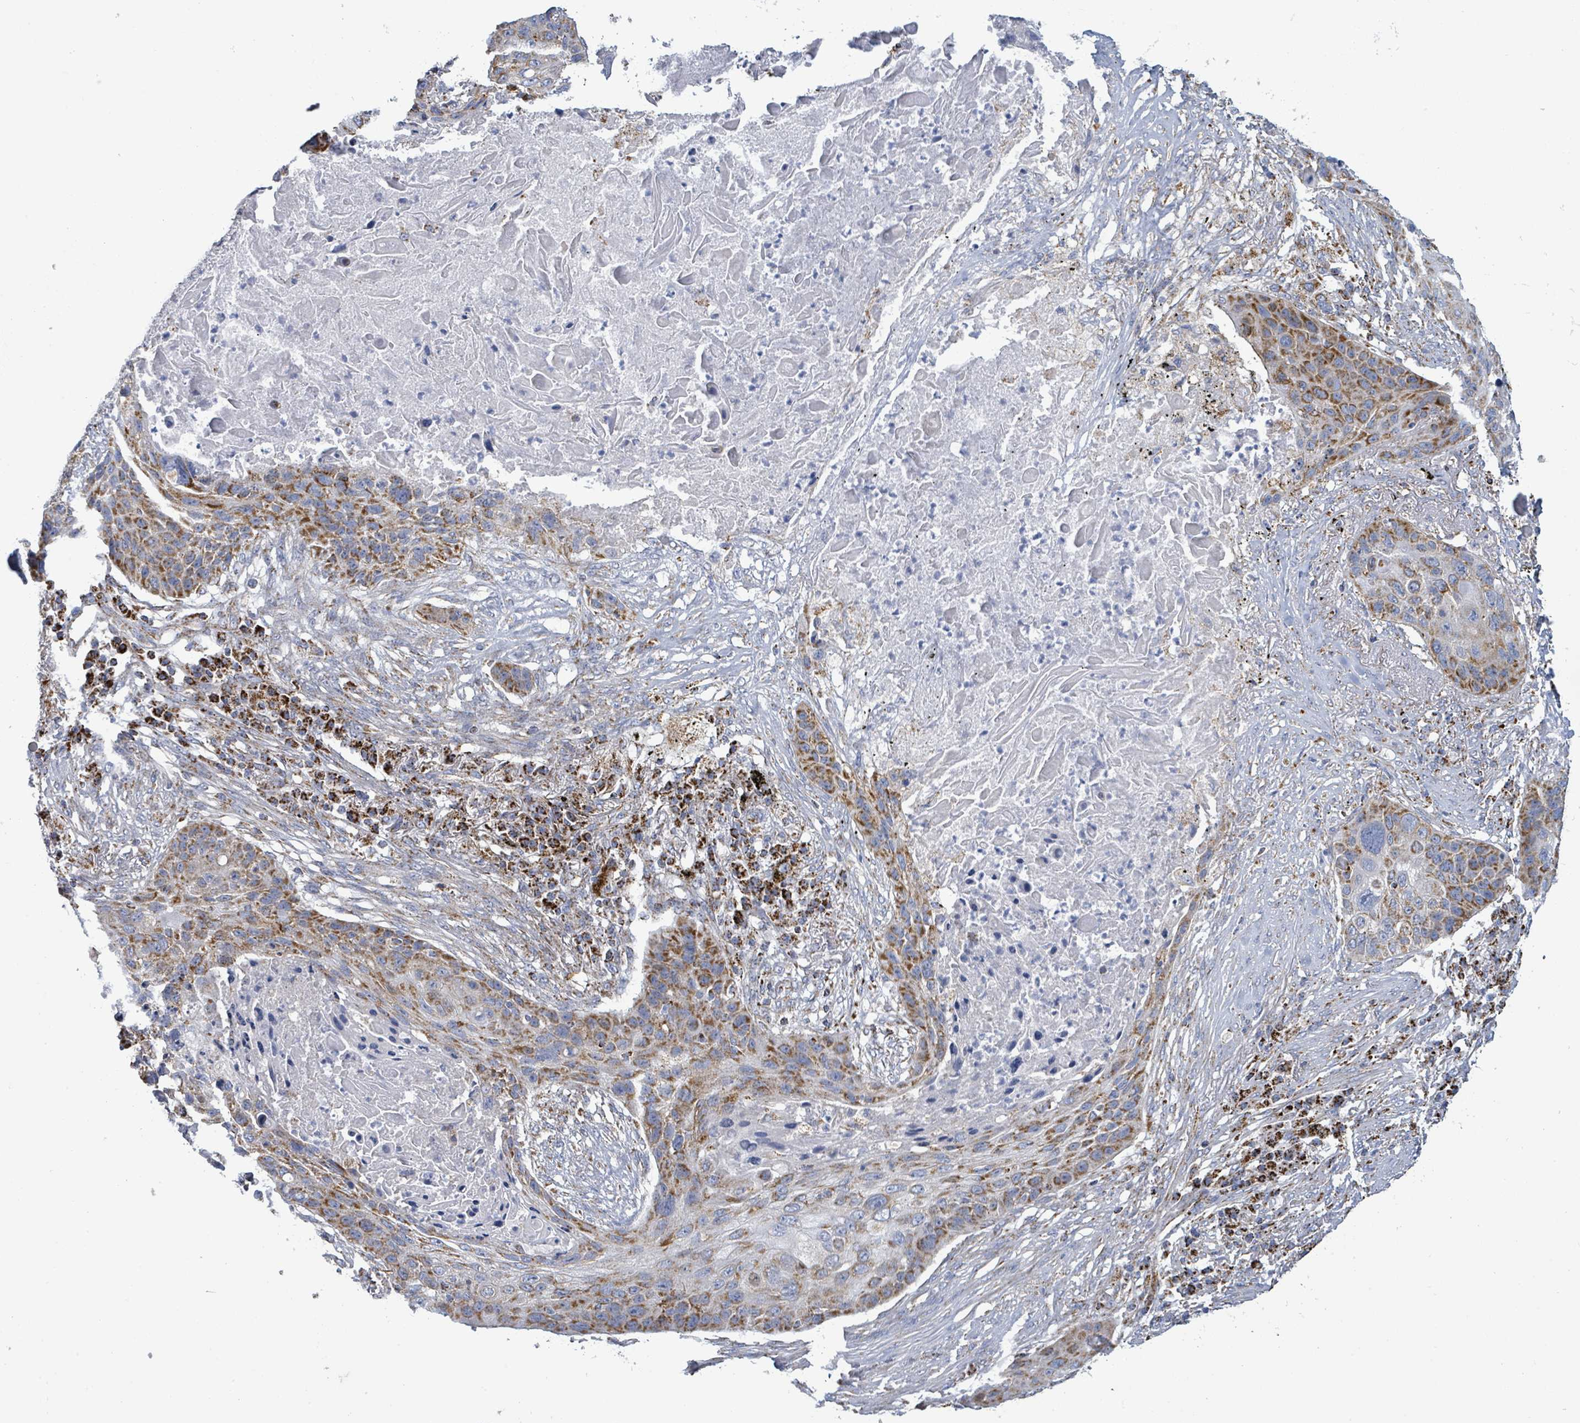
{"staining": {"intensity": "moderate", "quantity": ">75%", "location": "cytoplasmic/membranous"}, "tissue": "lung cancer", "cell_type": "Tumor cells", "image_type": "cancer", "snomed": [{"axis": "morphology", "description": "Squamous cell carcinoma, NOS"}, {"axis": "topography", "description": "Lung"}], "caption": "About >75% of tumor cells in human lung squamous cell carcinoma display moderate cytoplasmic/membranous protein positivity as visualized by brown immunohistochemical staining.", "gene": "SUCLG2", "patient": {"sex": "female", "age": 63}}